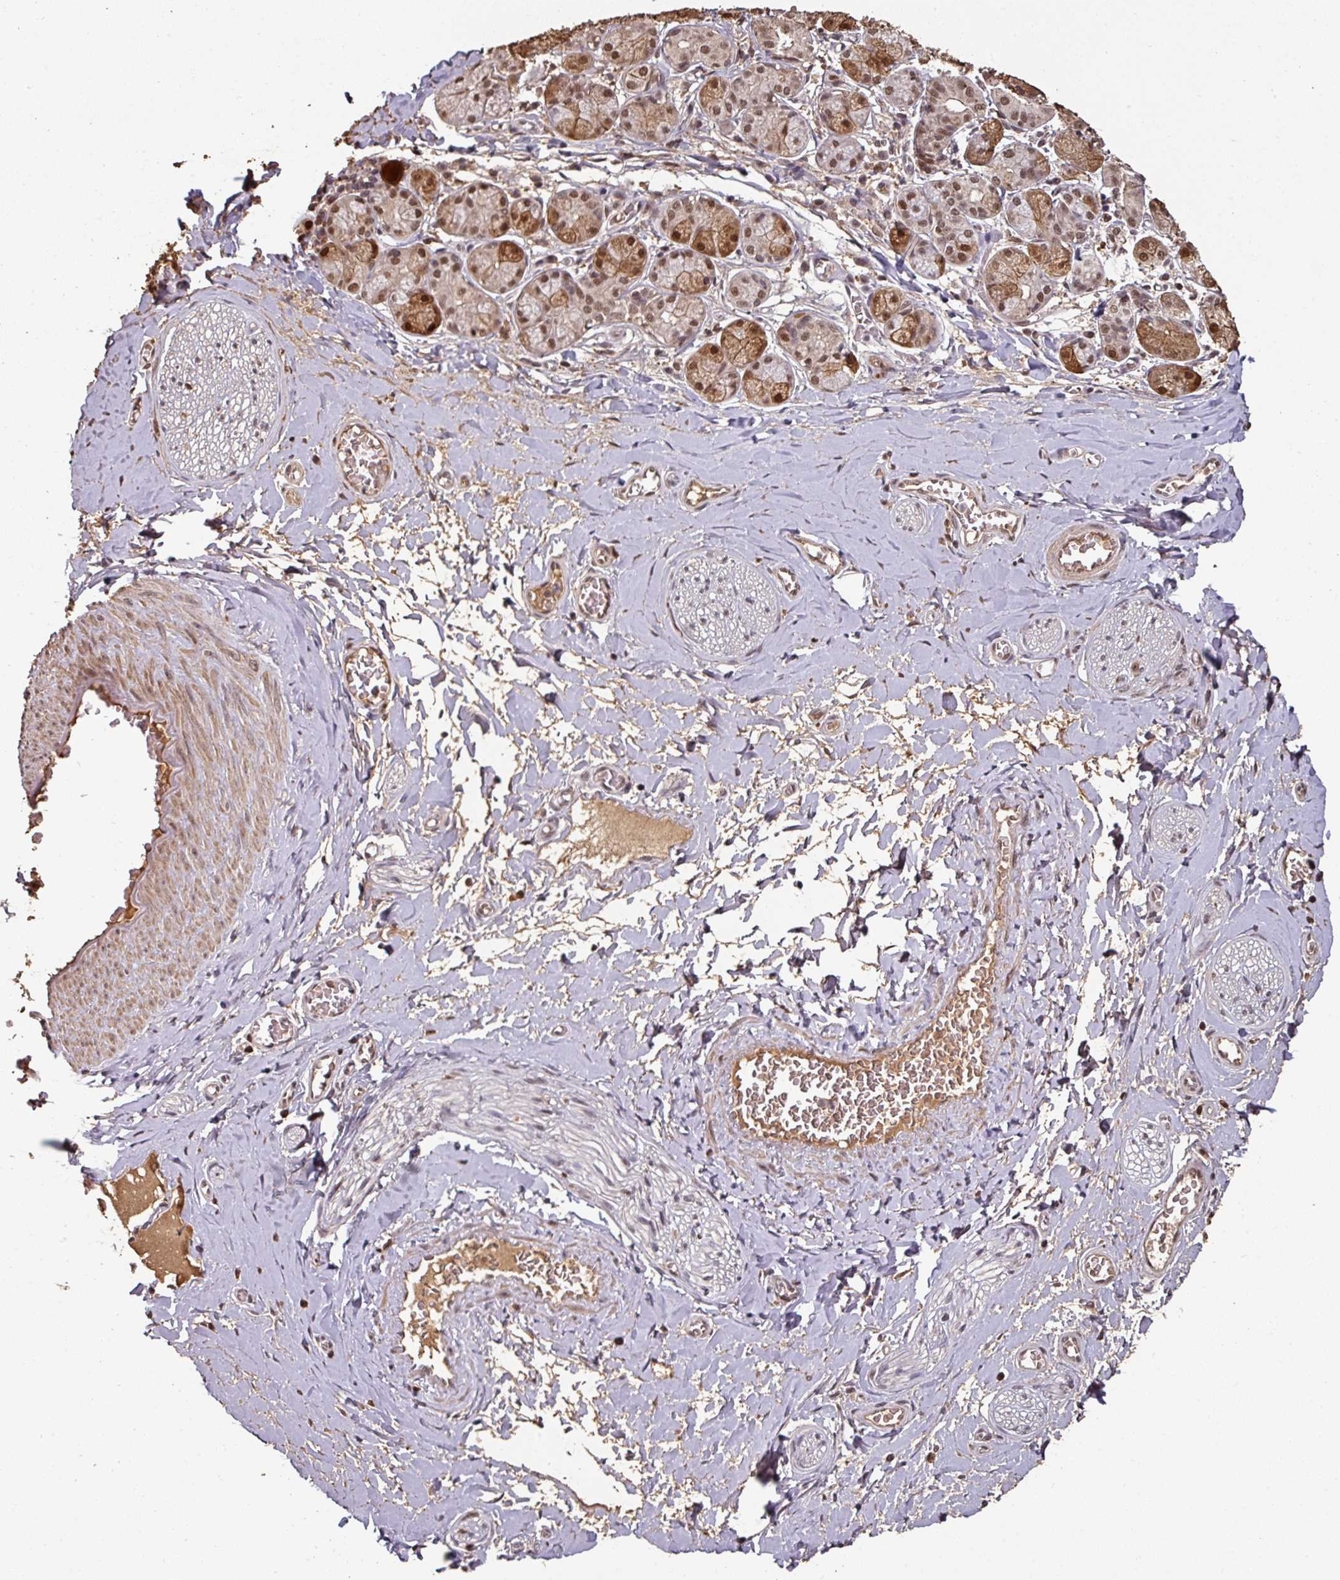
{"staining": {"intensity": "negative", "quantity": "none", "location": "none"}, "tissue": "adipose tissue", "cell_type": "Adipocytes", "image_type": "normal", "snomed": [{"axis": "morphology", "description": "Normal tissue, NOS"}, {"axis": "topography", "description": "Salivary gland"}, {"axis": "topography", "description": "Peripheral nerve tissue"}], "caption": "Immunohistochemical staining of unremarkable adipose tissue exhibits no significant staining in adipocytes.", "gene": "POLD1", "patient": {"sex": "female", "age": 24}}